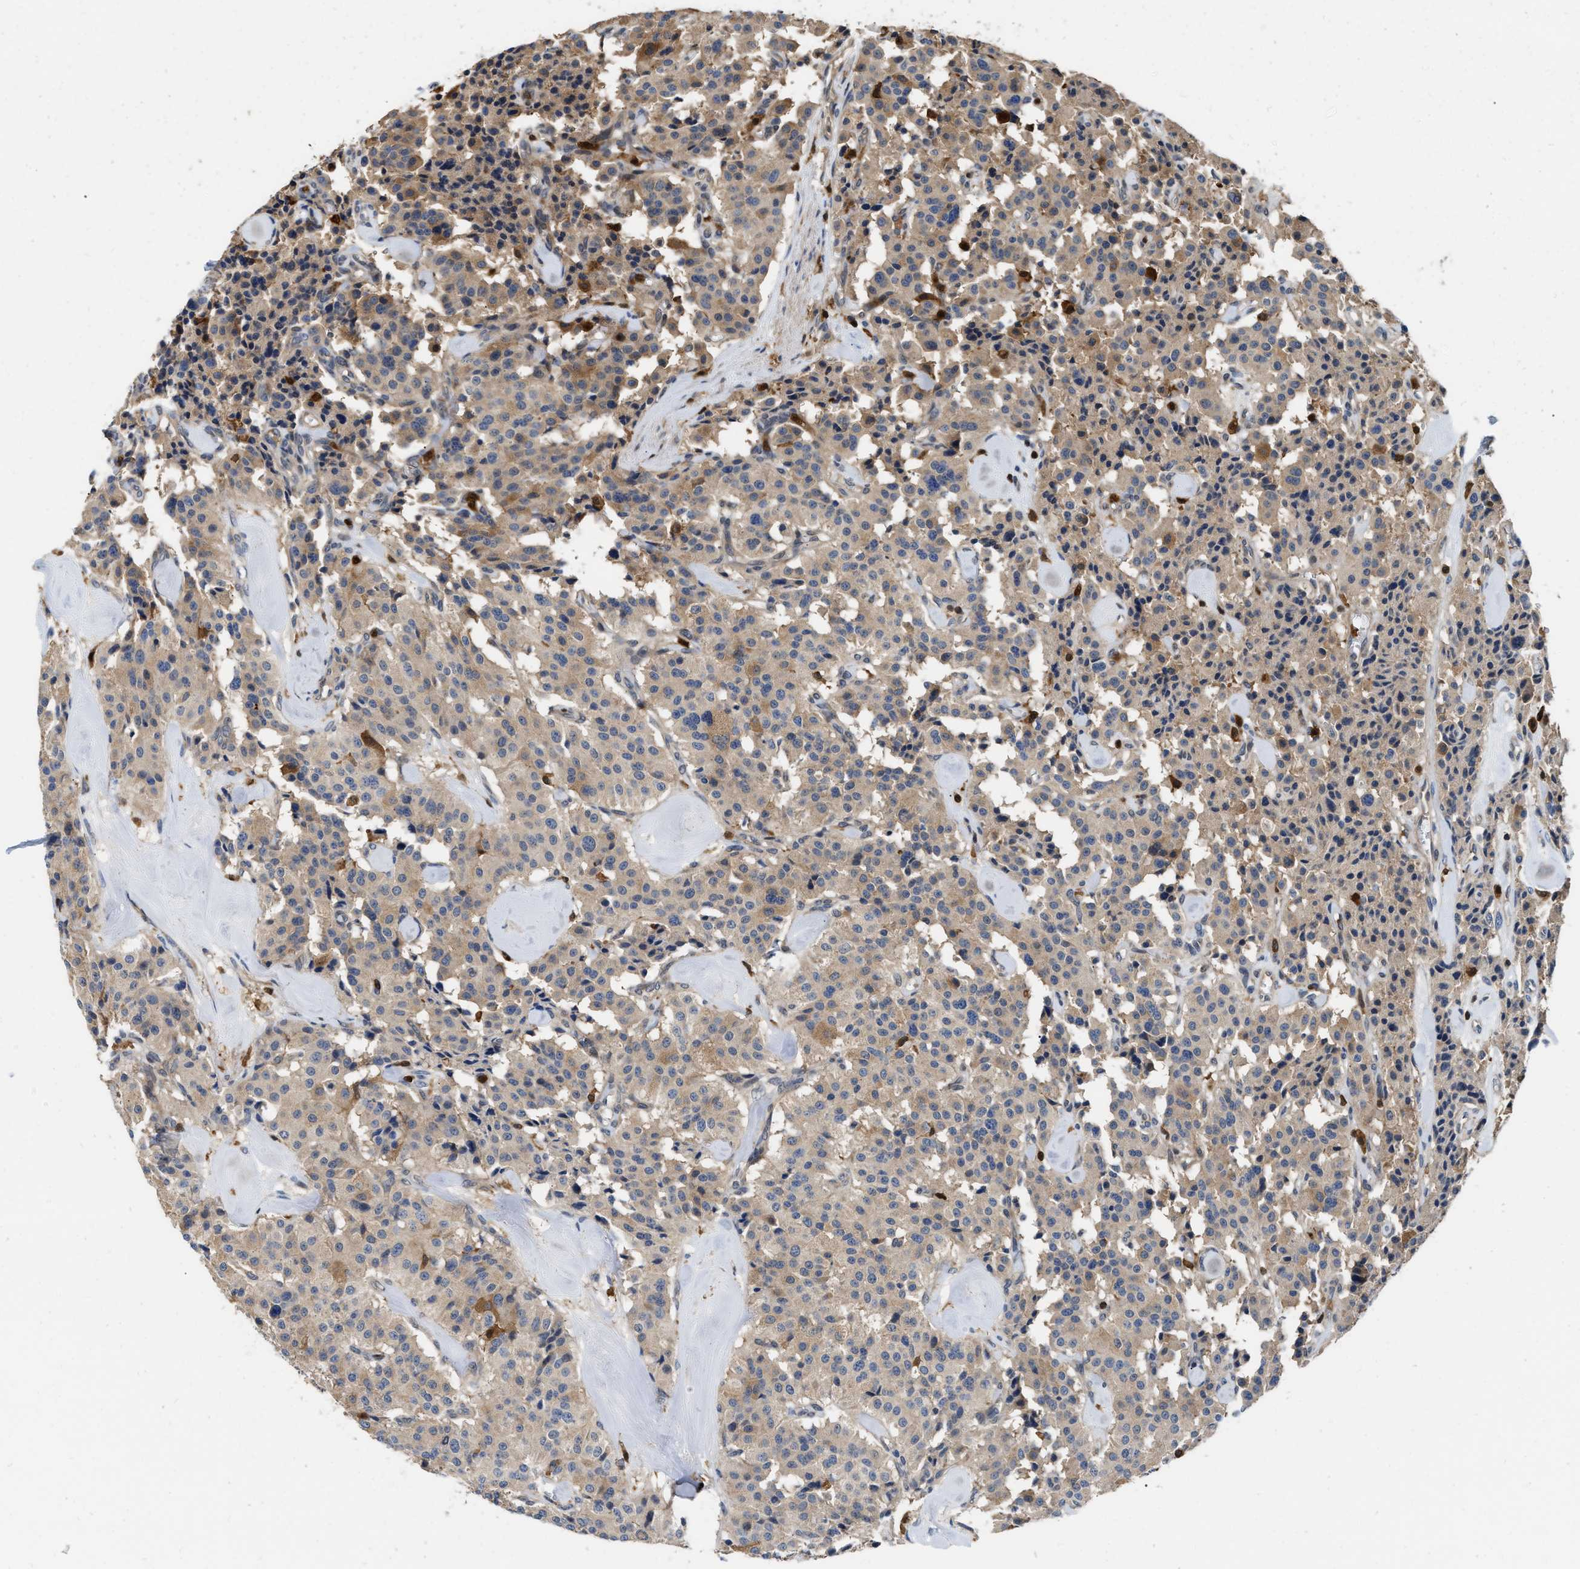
{"staining": {"intensity": "weak", "quantity": ">75%", "location": "cytoplasmic/membranous"}, "tissue": "carcinoid", "cell_type": "Tumor cells", "image_type": "cancer", "snomed": [{"axis": "morphology", "description": "Carcinoid, malignant, NOS"}, {"axis": "topography", "description": "Lung"}], "caption": "High-power microscopy captured an IHC photomicrograph of malignant carcinoid, revealing weak cytoplasmic/membranous staining in about >75% of tumor cells.", "gene": "OSTF1", "patient": {"sex": "male", "age": 30}}